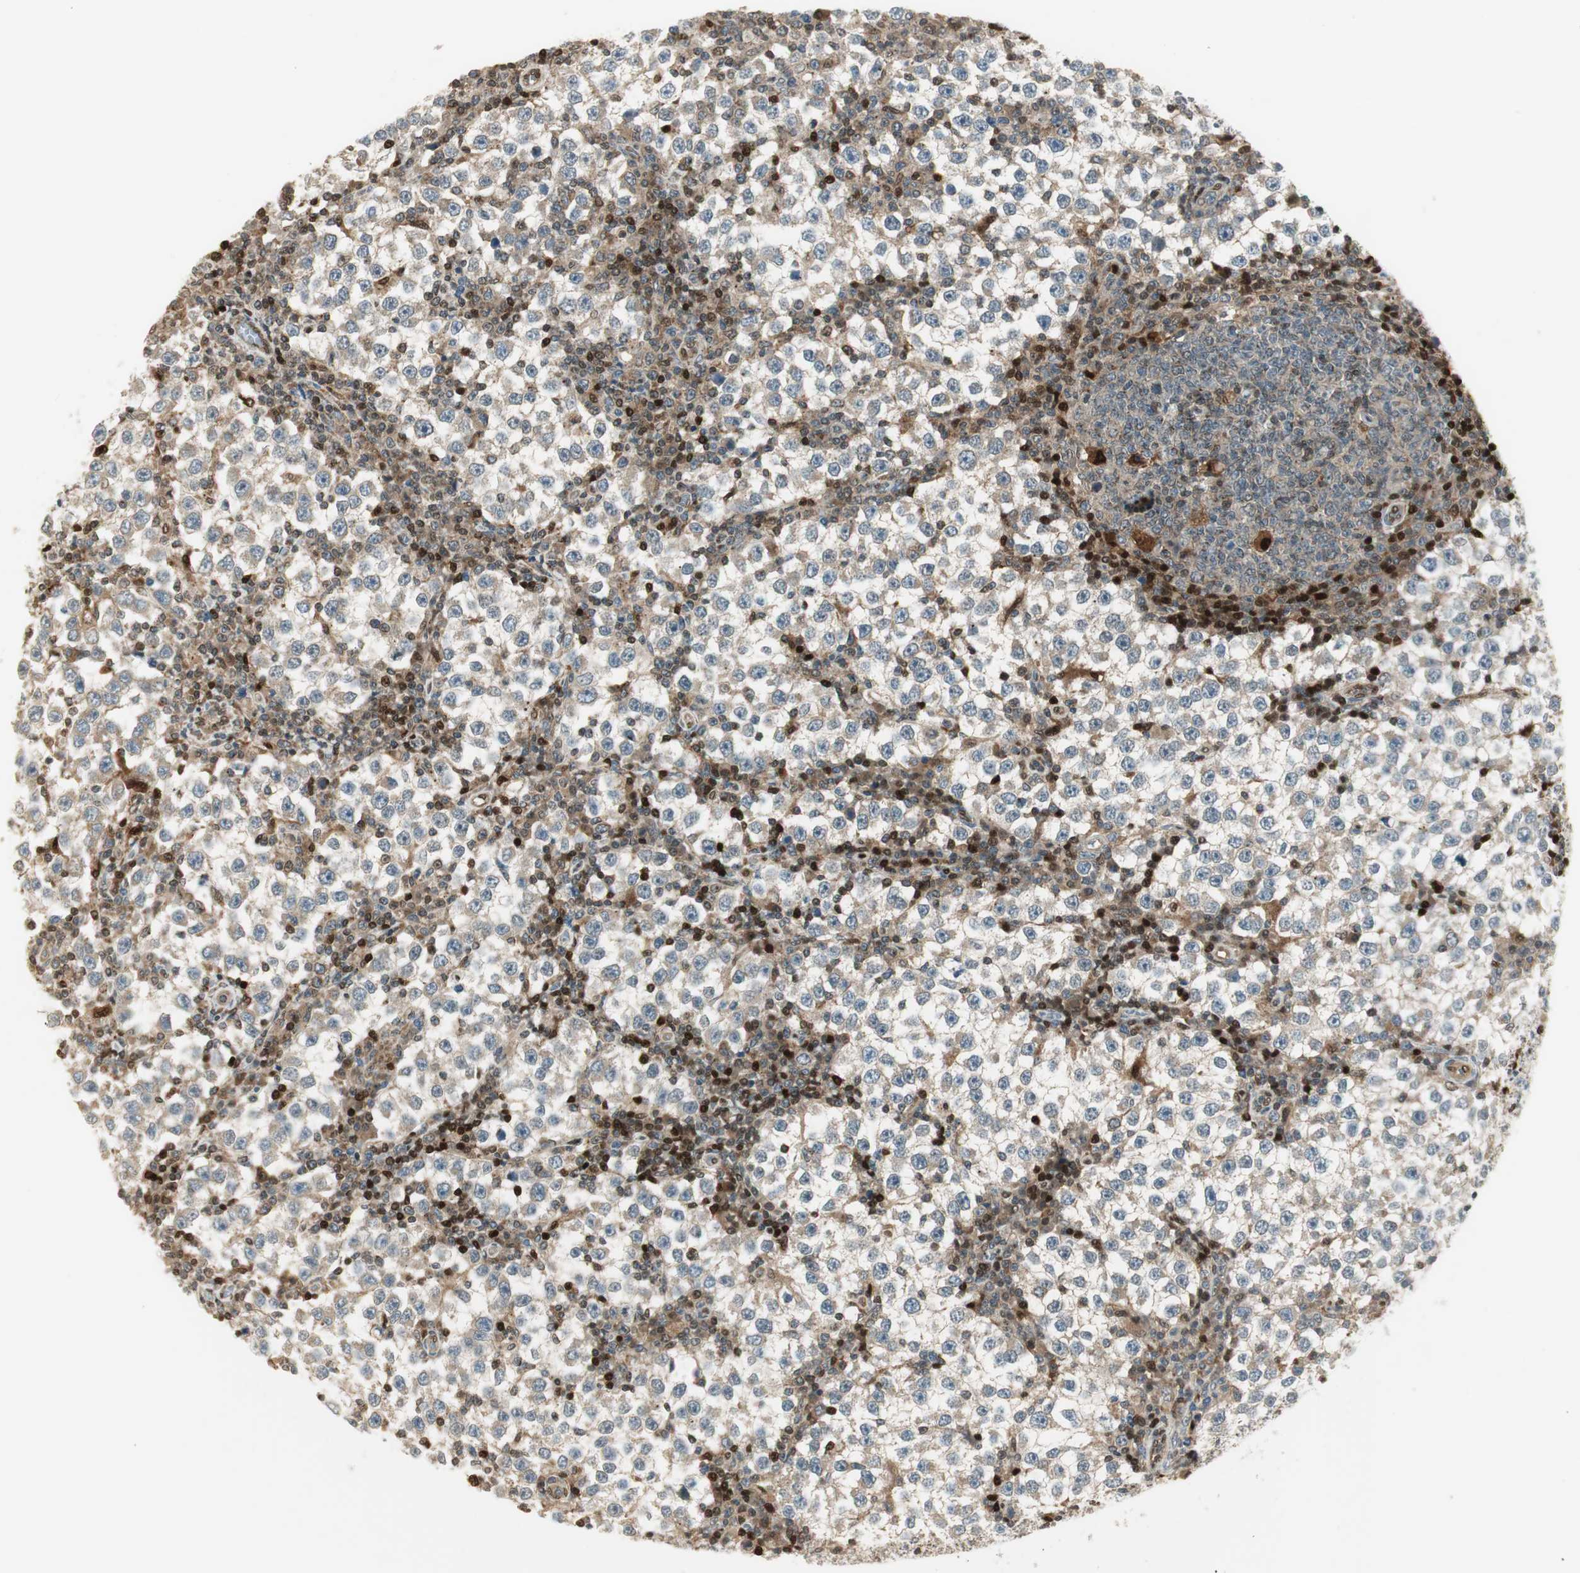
{"staining": {"intensity": "weak", "quantity": "<25%", "location": "cytoplasmic/membranous"}, "tissue": "testis cancer", "cell_type": "Tumor cells", "image_type": "cancer", "snomed": [{"axis": "morphology", "description": "Seminoma, NOS"}, {"axis": "topography", "description": "Testis"}], "caption": "Immunohistochemical staining of testis cancer exhibits no significant expression in tumor cells.", "gene": "LTA4H", "patient": {"sex": "male", "age": 65}}